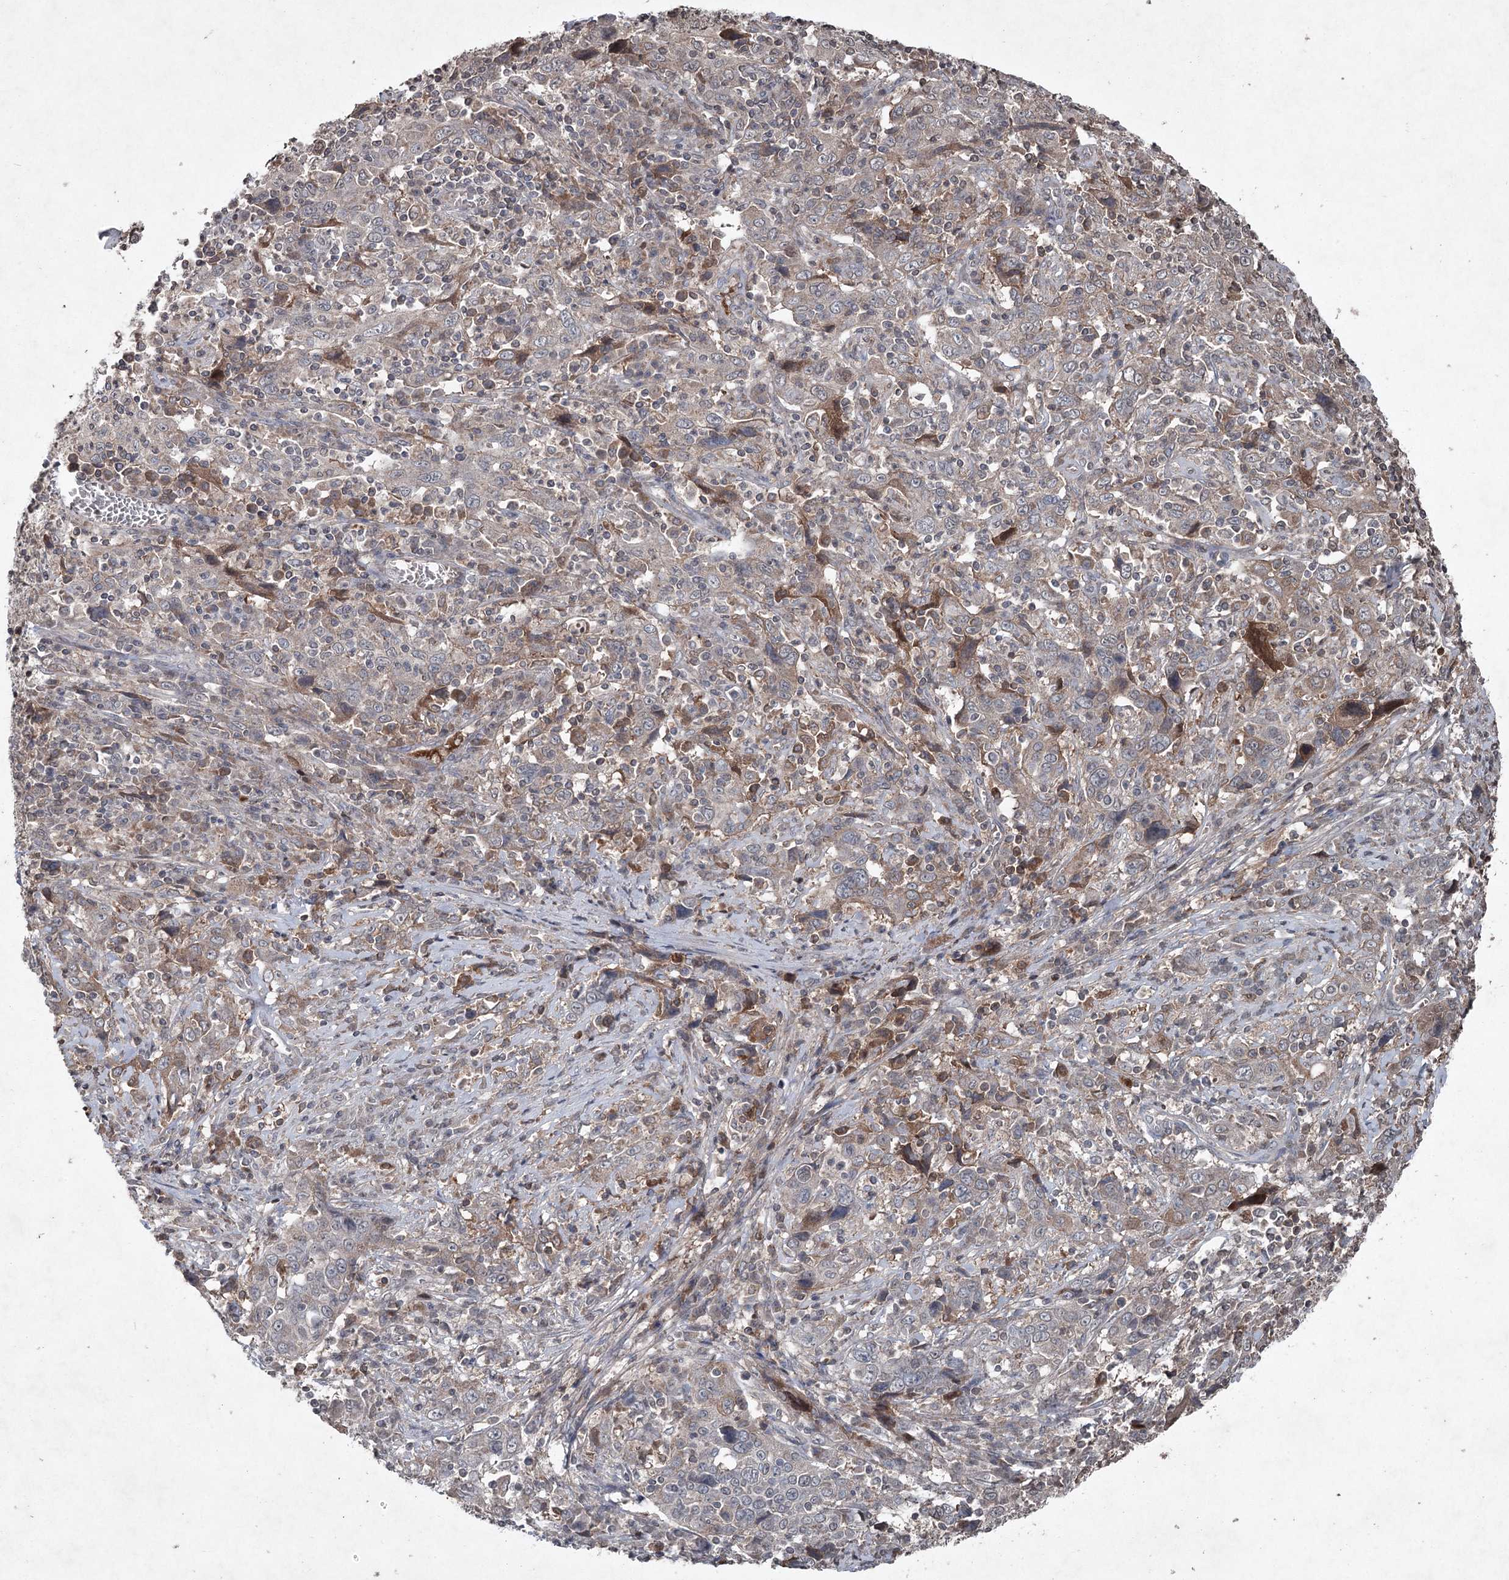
{"staining": {"intensity": "negative", "quantity": "none", "location": "none"}, "tissue": "cervical cancer", "cell_type": "Tumor cells", "image_type": "cancer", "snomed": [{"axis": "morphology", "description": "Squamous cell carcinoma, NOS"}, {"axis": "topography", "description": "Cervix"}], "caption": "IHC photomicrograph of cervical squamous cell carcinoma stained for a protein (brown), which exhibits no staining in tumor cells.", "gene": "PGLYRP2", "patient": {"sex": "female", "age": 46}}